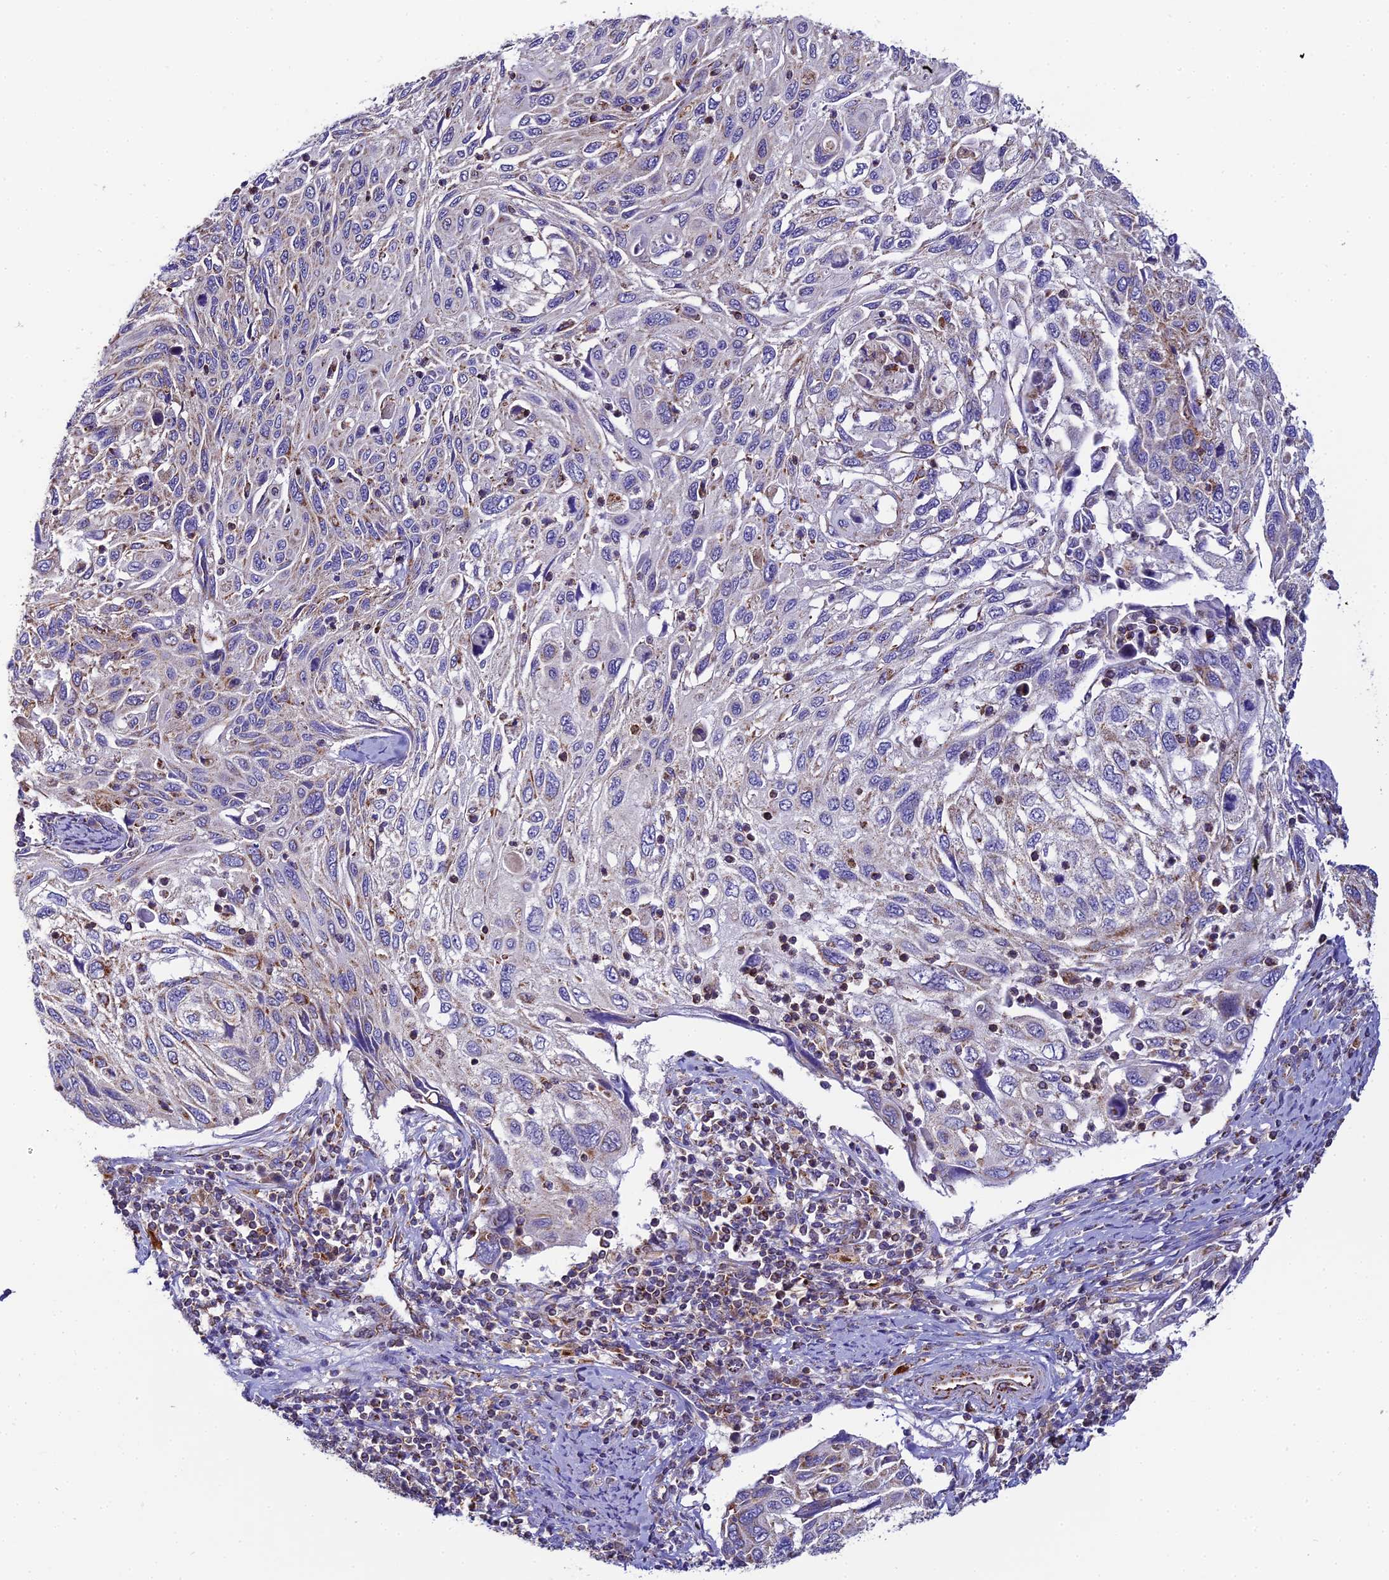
{"staining": {"intensity": "weak", "quantity": "25%-75%", "location": "cytoplasmic/membranous"}, "tissue": "cervical cancer", "cell_type": "Tumor cells", "image_type": "cancer", "snomed": [{"axis": "morphology", "description": "Squamous cell carcinoma, NOS"}, {"axis": "topography", "description": "Cervix"}], "caption": "Tumor cells show low levels of weak cytoplasmic/membranous expression in about 25%-75% of cells in cervical cancer (squamous cell carcinoma).", "gene": "NIPSNAP3A", "patient": {"sex": "female", "age": 70}}